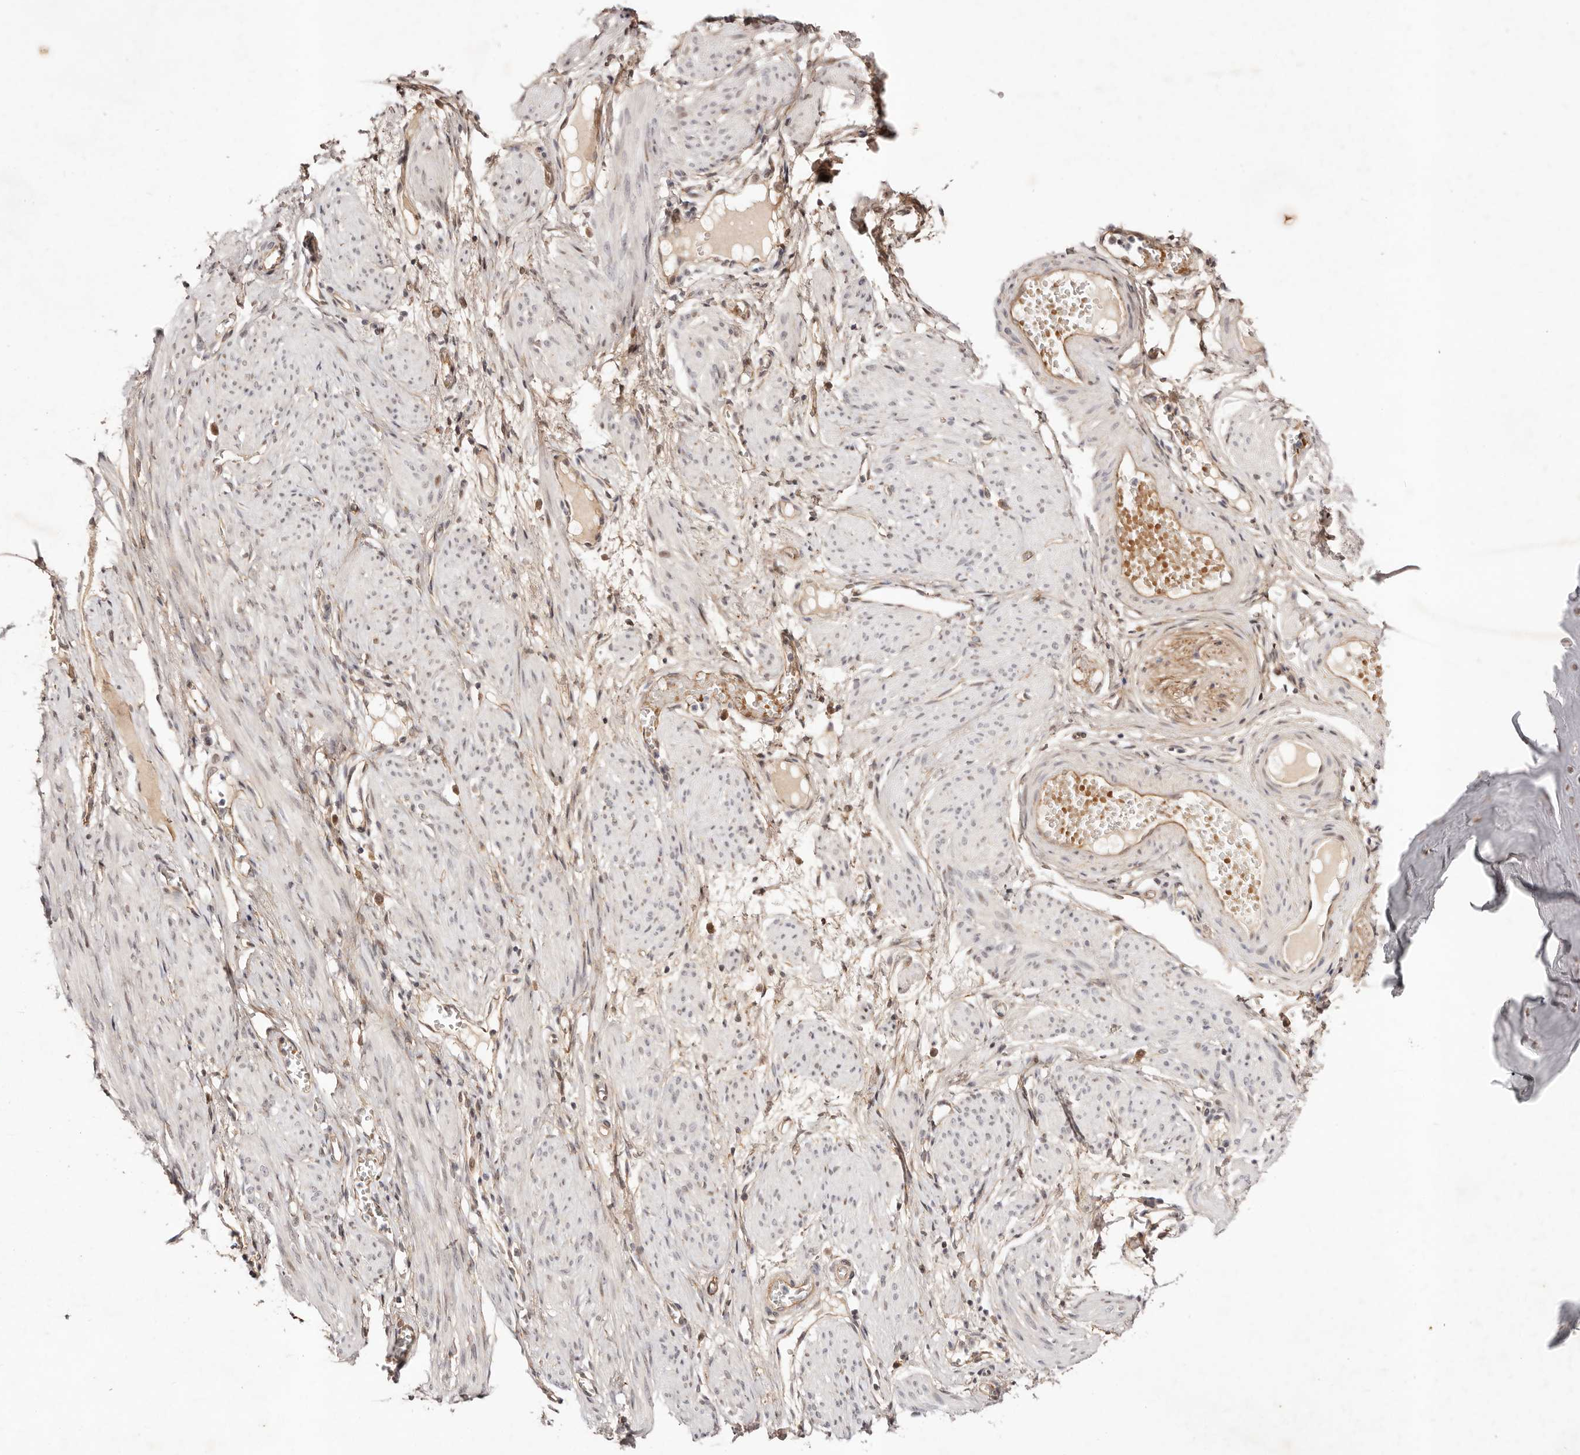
{"staining": {"intensity": "weak", "quantity": ">75%", "location": "cytoplasmic/membranous"}, "tissue": "adipose tissue", "cell_type": "Adipocytes", "image_type": "normal", "snomed": [{"axis": "morphology", "description": "Normal tissue, NOS"}, {"axis": "topography", "description": "Smooth muscle"}, {"axis": "topography", "description": "Peripheral nerve tissue"}], "caption": "Immunohistochemistry staining of benign adipose tissue, which exhibits low levels of weak cytoplasmic/membranous positivity in approximately >75% of adipocytes indicating weak cytoplasmic/membranous protein expression. The staining was performed using DAB (brown) for protein detection and nuclei were counterstained in hematoxylin (blue).", "gene": "WRN", "patient": {"sex": "female", "age": 39}}